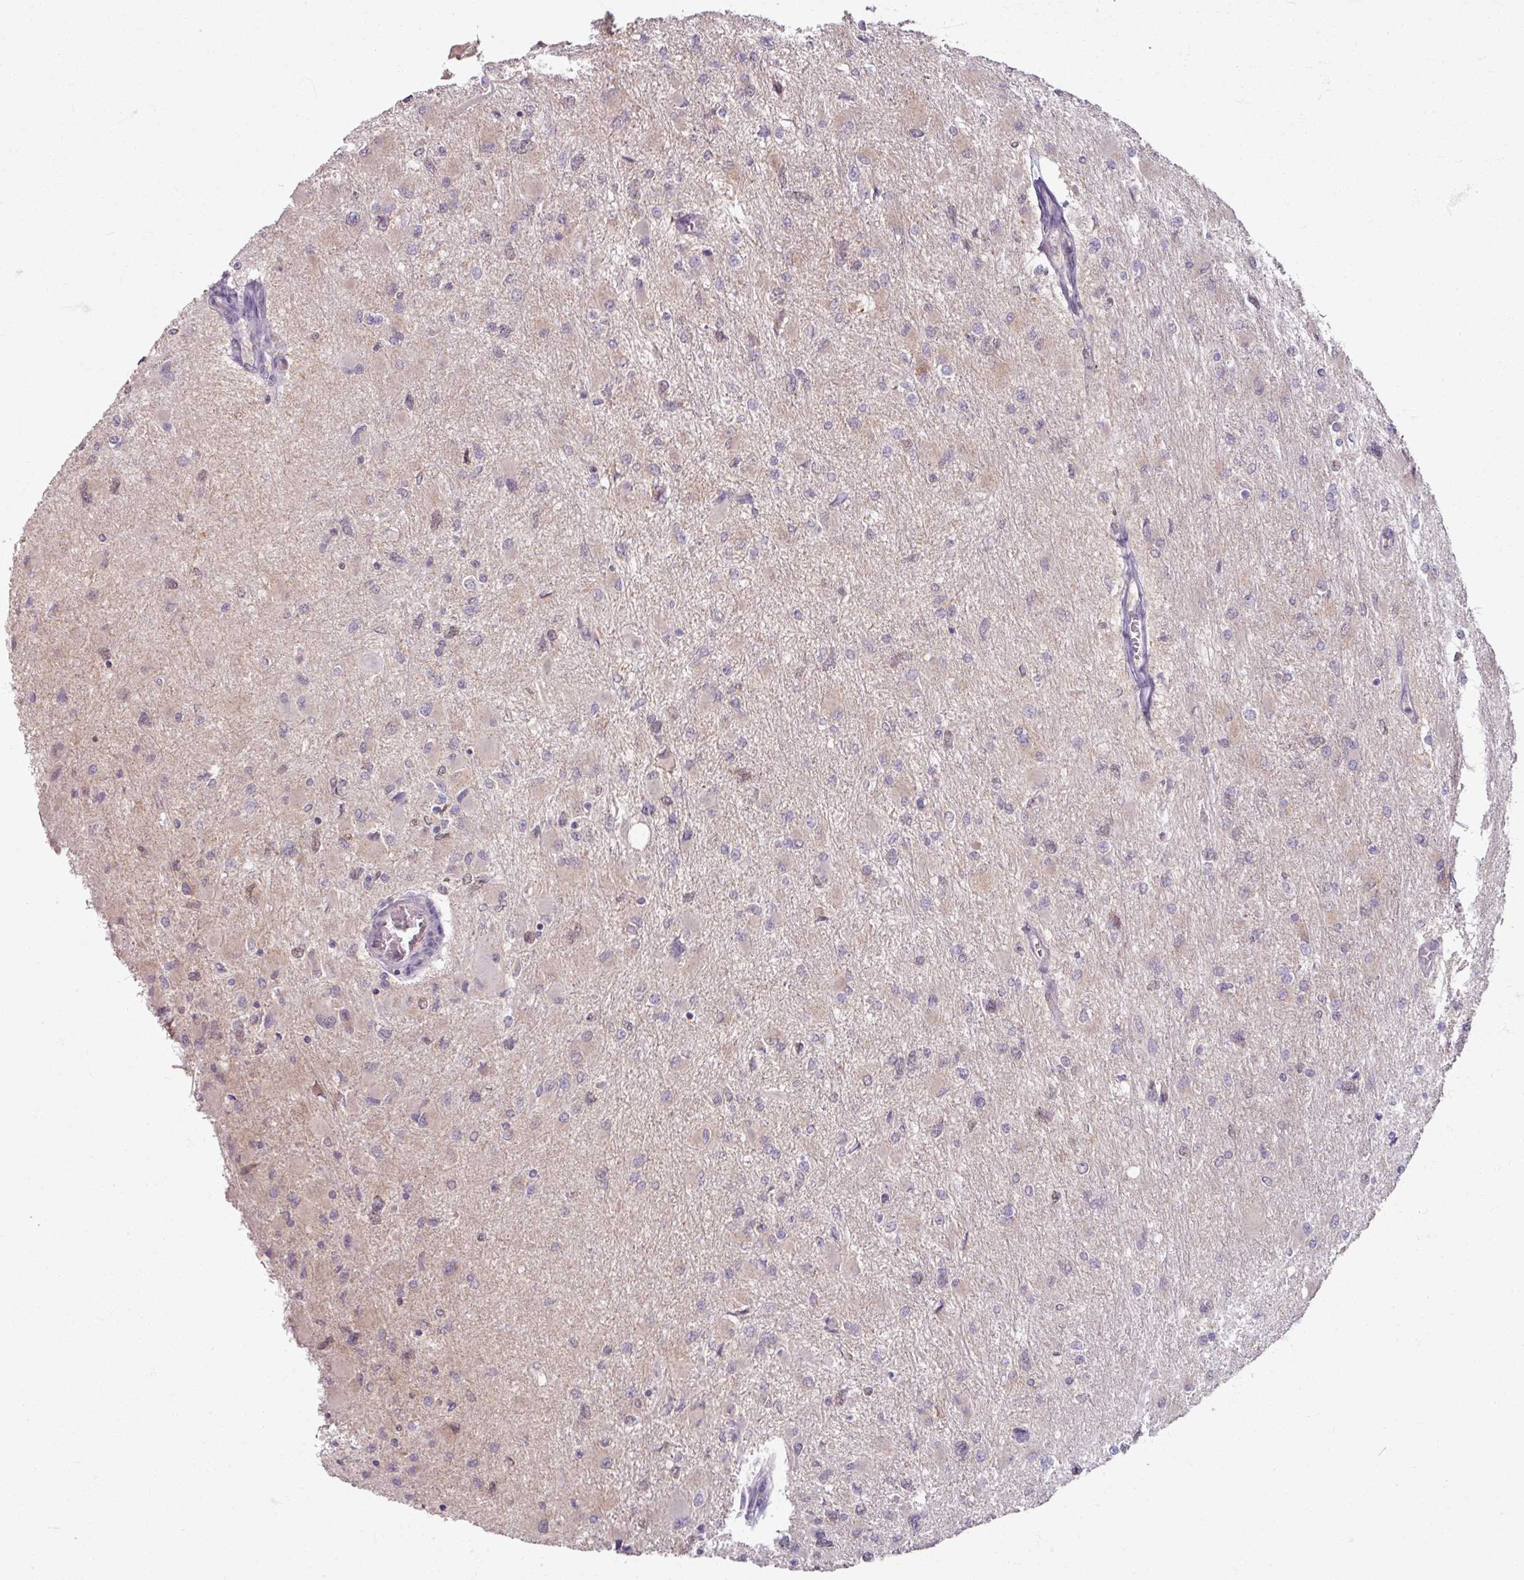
{"staining": {"intensity": "weak", "quantity": "25%-75%", "location": "cytoplasmic/membranous"}, "tissue": "glioma", "cell_type": "Tumor cells", "image_type": "cancer", "snomed": [{"axis": "morphology", "description": "Glioma, malignant, High grade"}, {"axis": "topography", "description": "Cerebral cortex"}], "caption": "Brown immunohistochemical staining in human malignant high-grade glioma shows weak cytoplasmic/membranous expression in approximately 25%-75% of tumor cells. Nuclei are stained in blue.", "gene": "SOX11", "patient": {"sex": "female", "age": 36}}